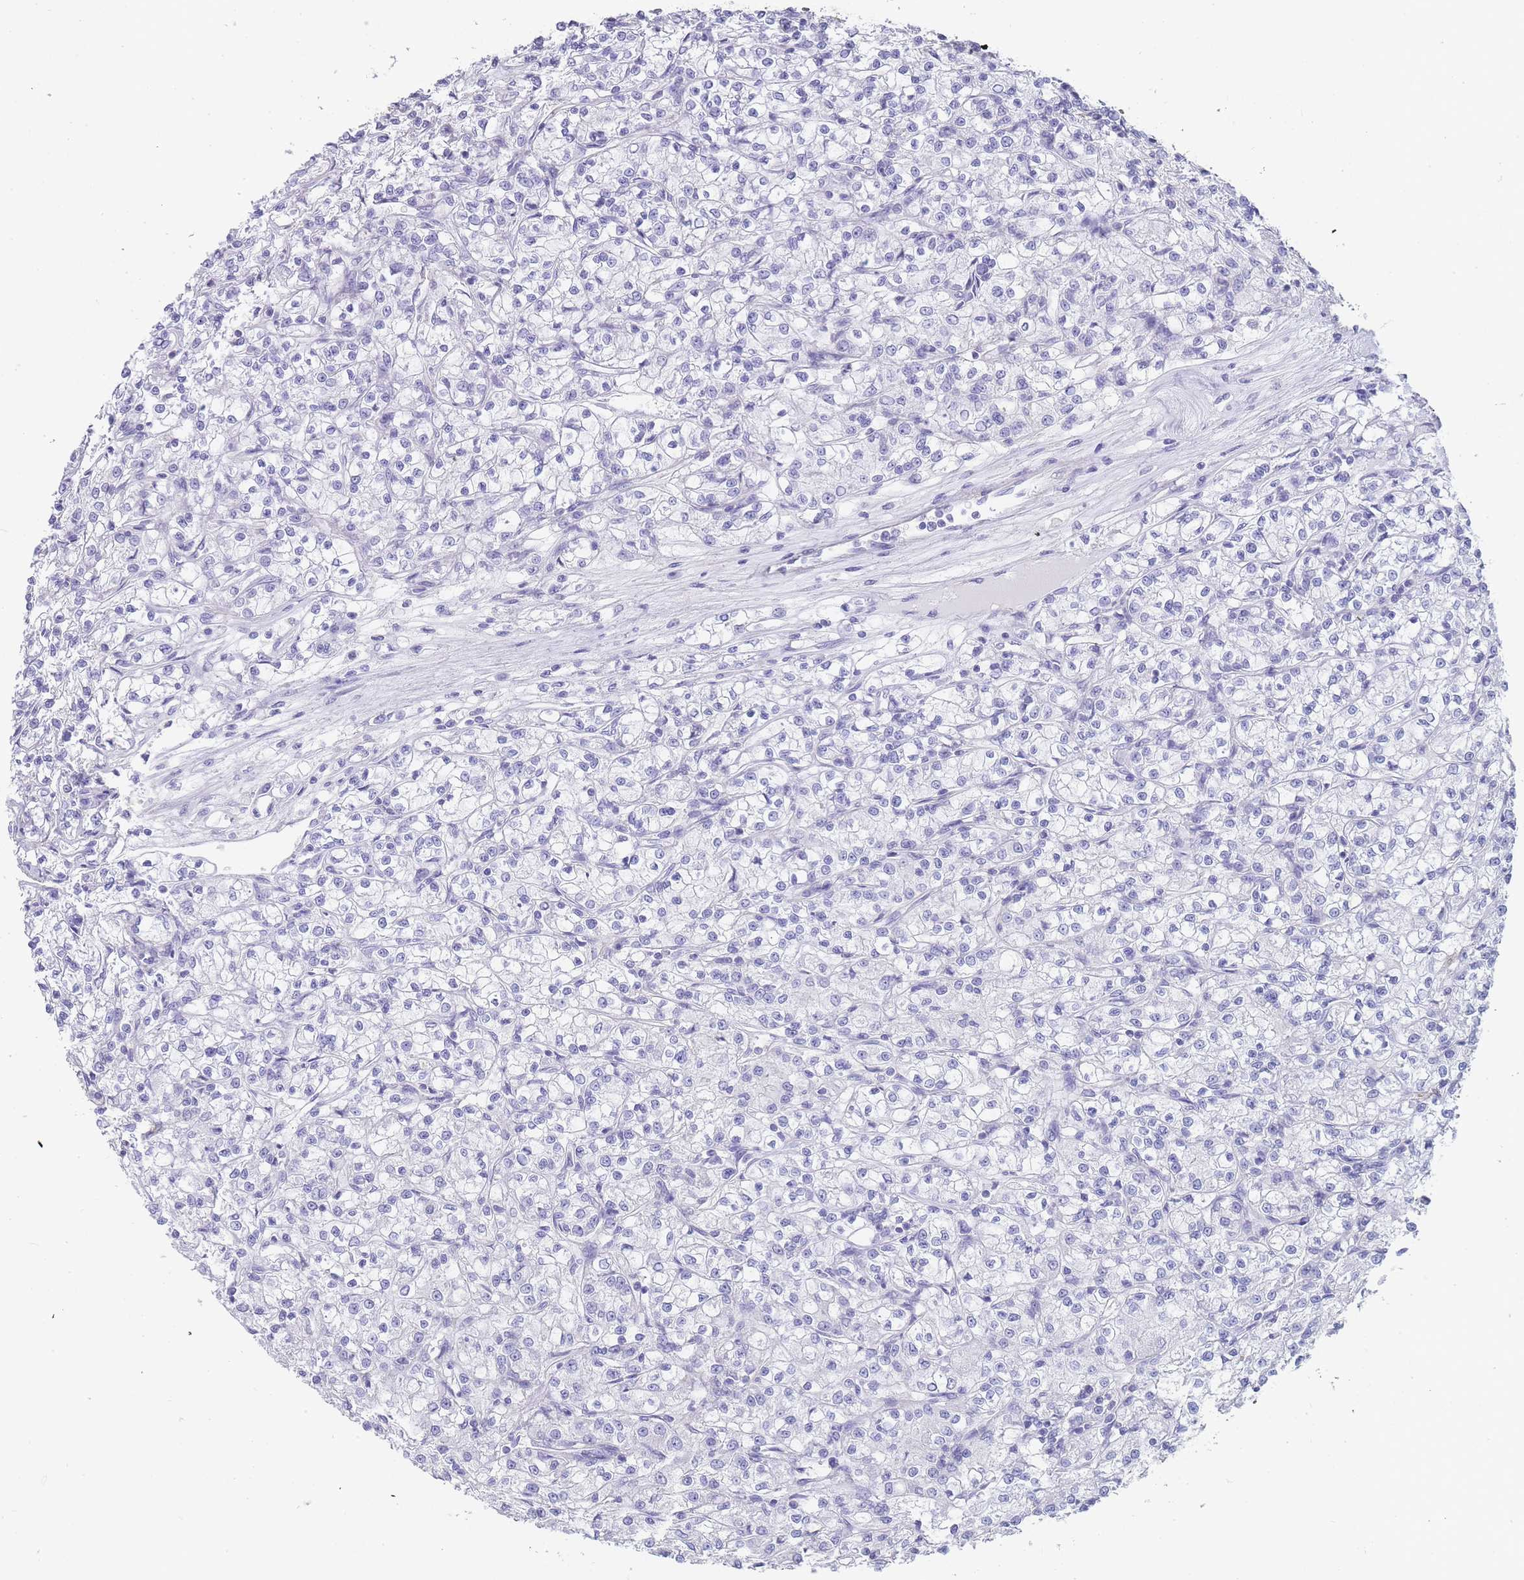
{"staining": {"intensity": "negative", "quantity": "none", "location": "none"}, "tissue": "renal cancer", "cell_type": "Tumor cells", "image_type": "cancer", "snomed": [{"axis": "morphology", "description": "Adenocarcinoma, NOS"}, {"axis": "topography", "description": "Kidney"}], "caption": "Human adenocarcinoma (renal) stained for a protein using immunohistochemistry demonstrates no positivity in tumor cells.", "gene": "NOP14", "patient": {"sex": "female", "age": 59}}